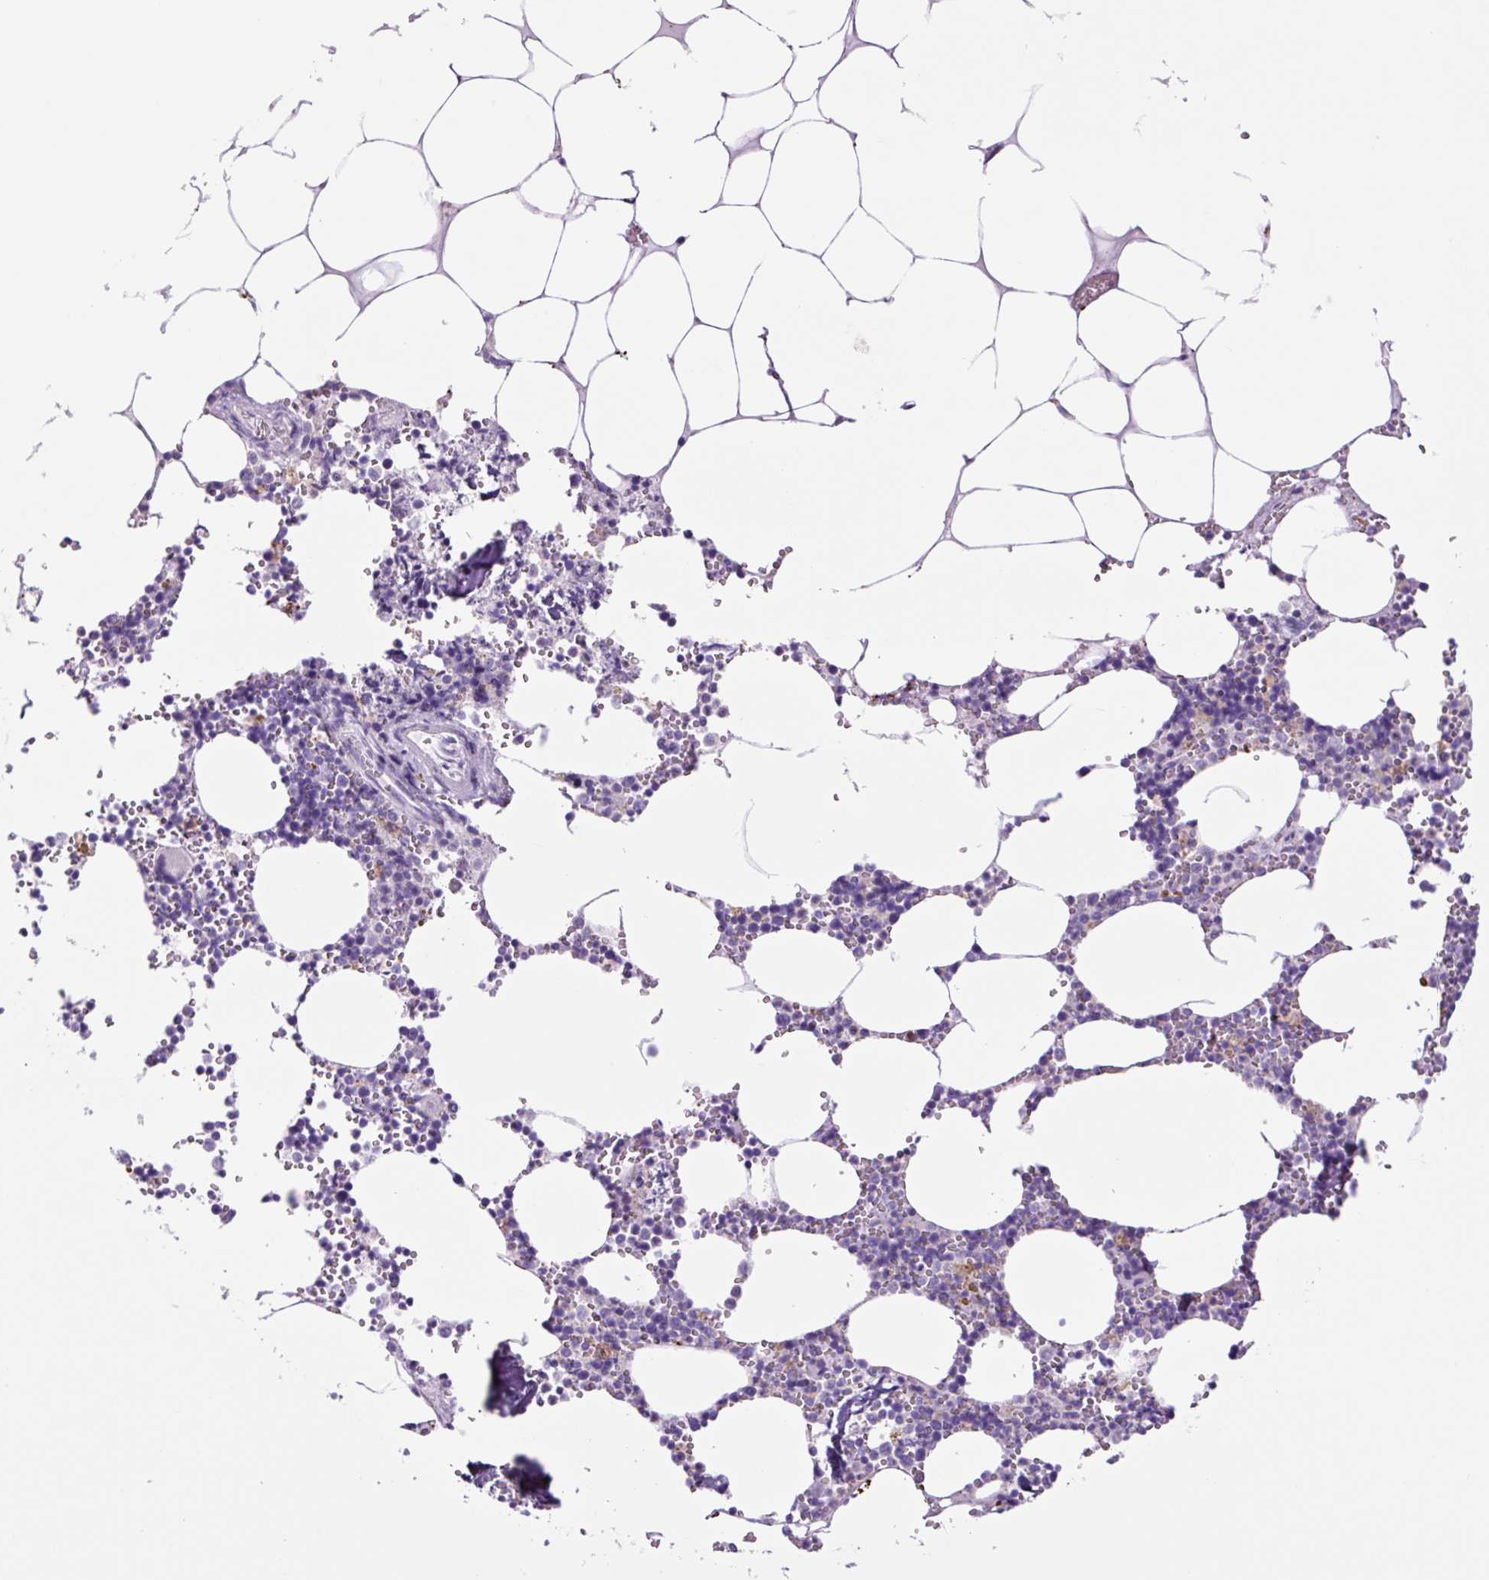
{"staining": {"intensity": "negative", "quantity": "none", "location": "none"}, "tissue": "bone marrow", "cell_type": "Hematopoietic cells", "image_type": "normal", "snomed": [{"axis": "morphology", "description": "Normal tissue, NOS"}, {"axis": "topography", "description": "Bone marrow"}], "caption": "Immunohistochemistry (IHC) of unremarkable human bone marrow demonstrates no staining in hematopoietic cells.", "gene": "LCN10", "patient": {"sex": "male", "age": 54}}